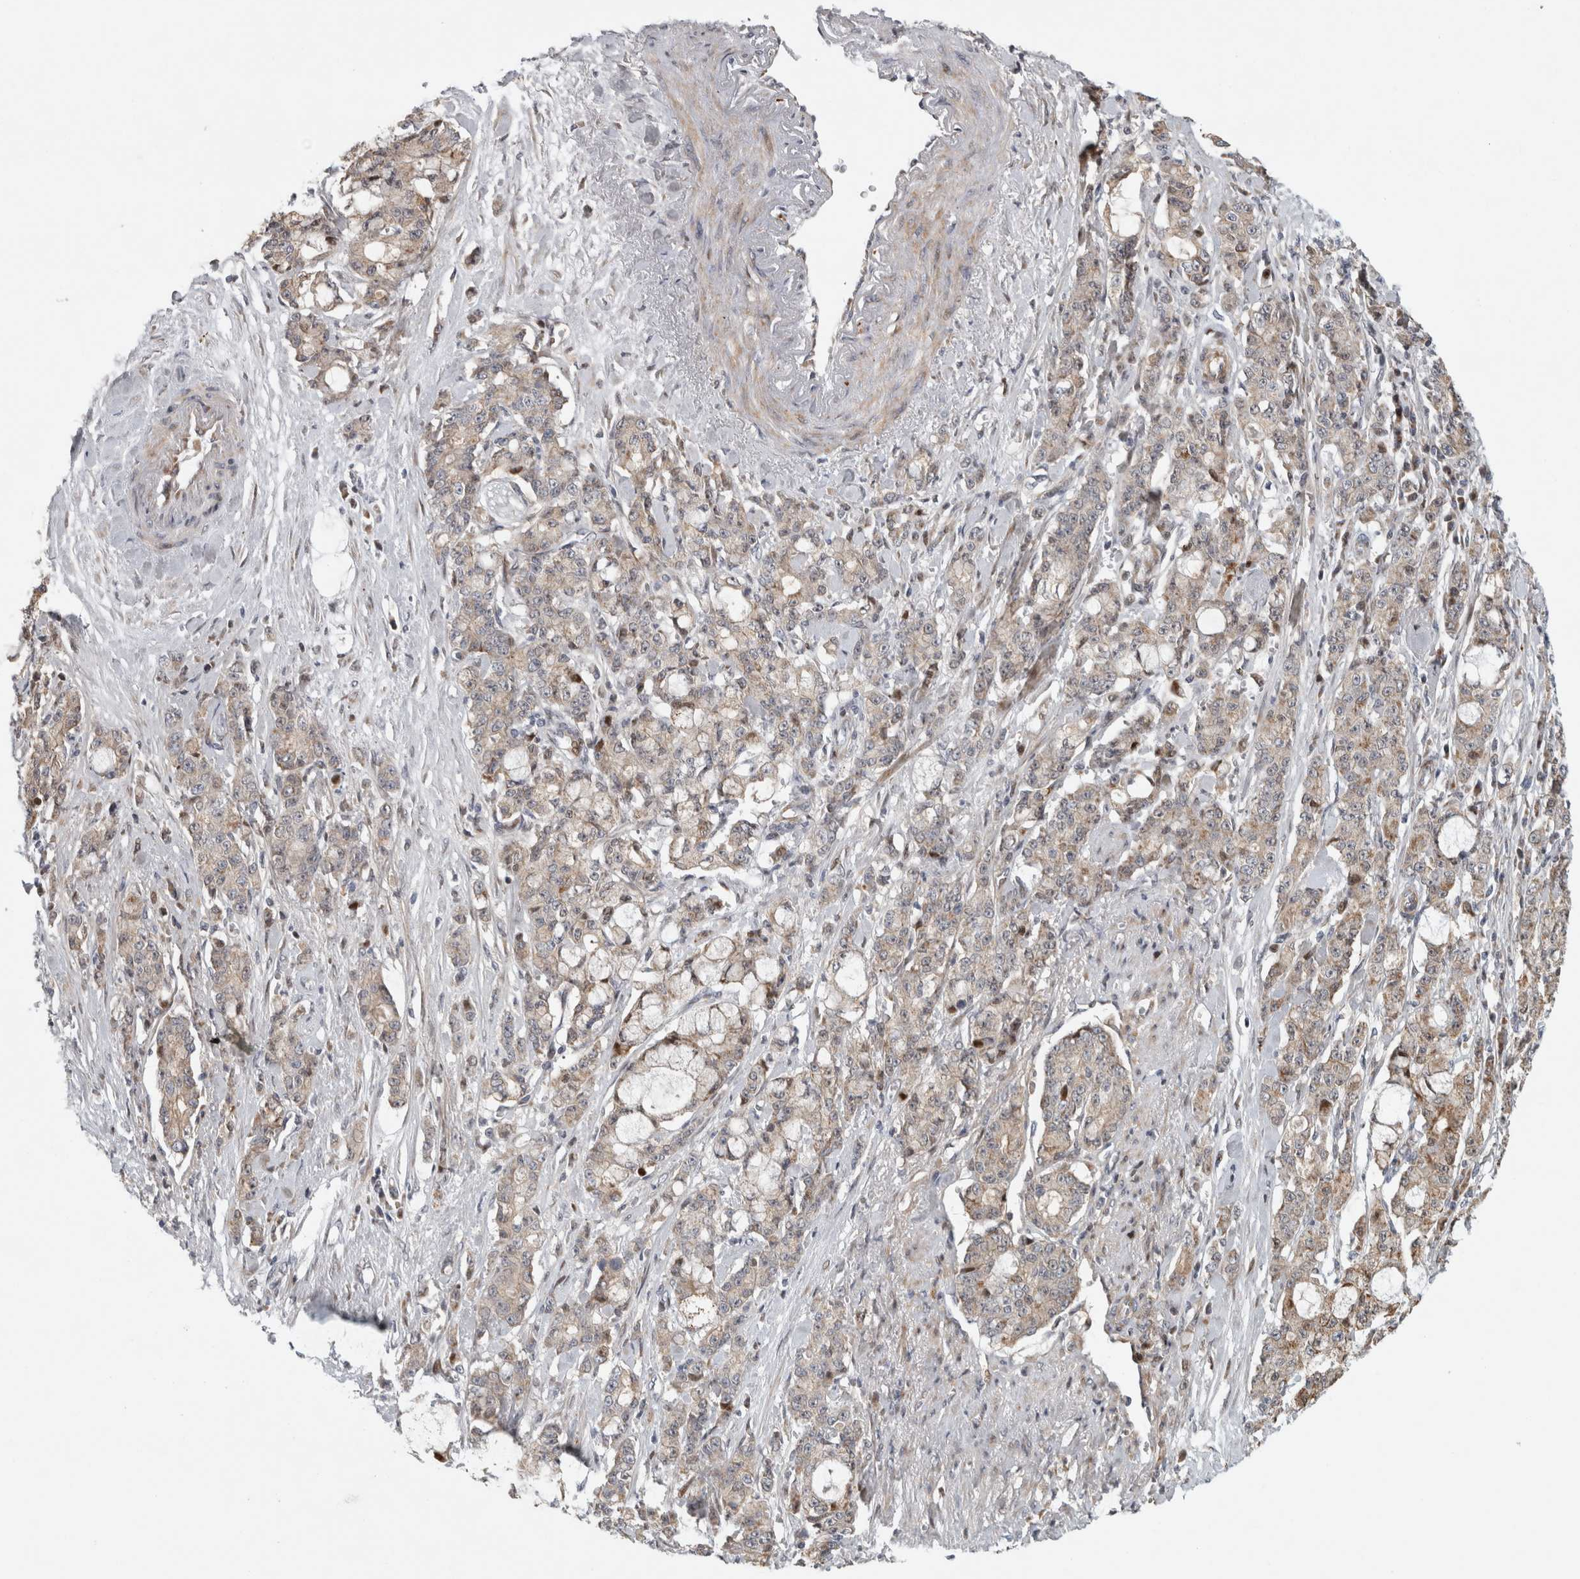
{"staining": {"intensity": "weak", "quantity": "25%-75%", "location": "cytoplasmic/membranous"}, "tissue": "pancreatic cancer", "cell_type": "Tumor cells", "image_type": "cancer", "snomed": [{"axis": "morphology", "description": "Adenocarcinoma, NOS"}, {"axis": "topography", "description": "Pancreas"}], "caption": "Immunohistochemistry staining of pancreatic cancer (adenocarcinoma), which shows low levels of weak cytoplasmic/membranous positivity in approximately 25%-75% of tumor cells indicating weak cytoplasmic/membranous protein positivity. The staining was performed using DAB (brown) for protein detection and nuclei were counterstained in hematoxylin (blue).", "gene": "RBM48", "patient": {"sex": "female", "age": 73}}